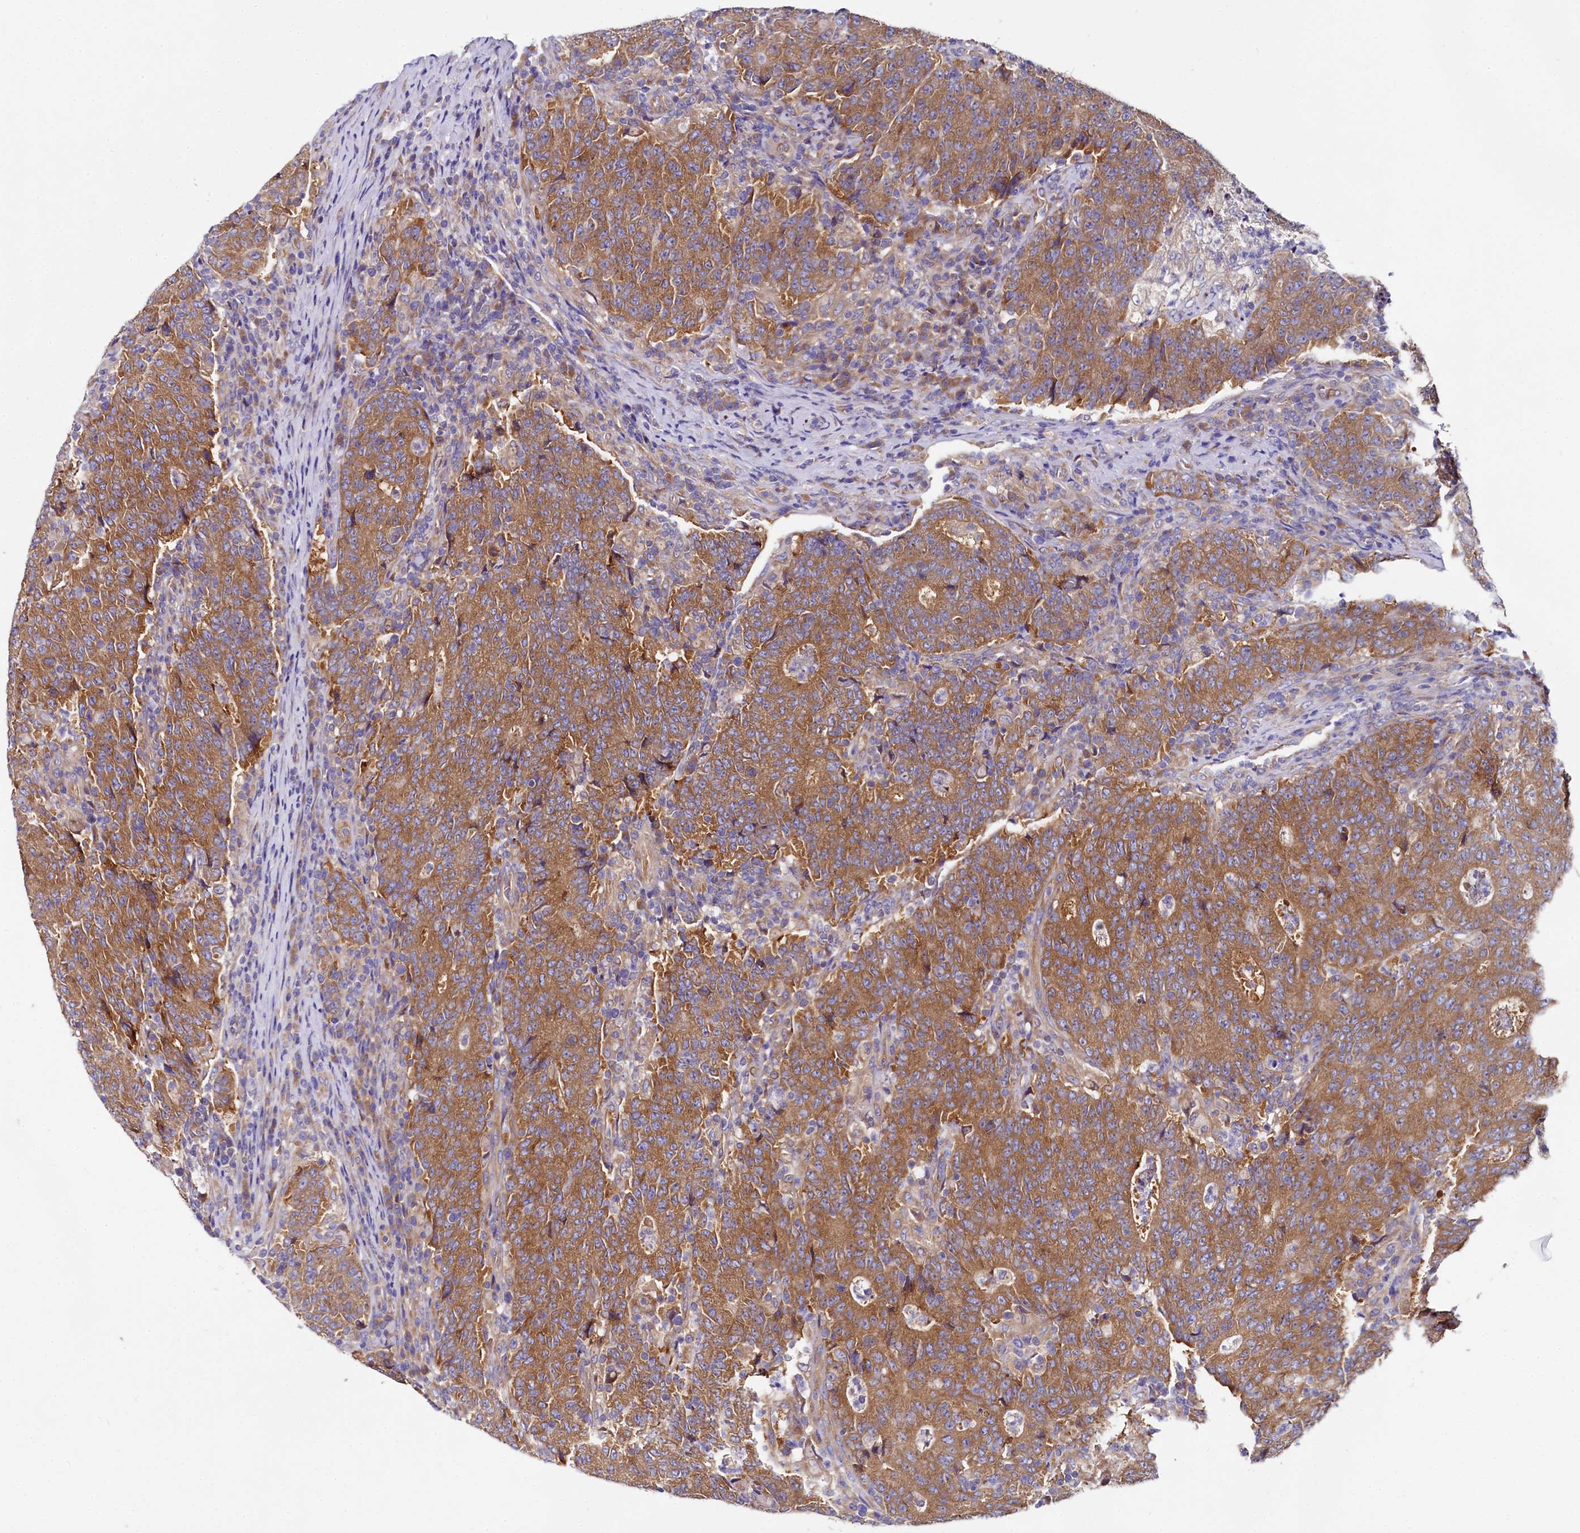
{"staining": {"intensity": "moderate", "quantity": ">75%", "location": "cytoplasmic/membranous"}, "tissue": "colorectal cancer", "cell_type": "Tumor cells", "image_type": "cancer", "snomed": [{"axis": "morphology", "description": "Adenocarcinoma, NOS"}, {"axis": "topography", "description": "Colon"}], "caption": "This image exhibits immunohistochemistry staining of human colorectal adenocarcinoma, with medium moderate cytoplasmic/membranous expression in about >75% of tumor cells.", "gene": "QARS1", "patient": {"sex": "female", "age": 75}}